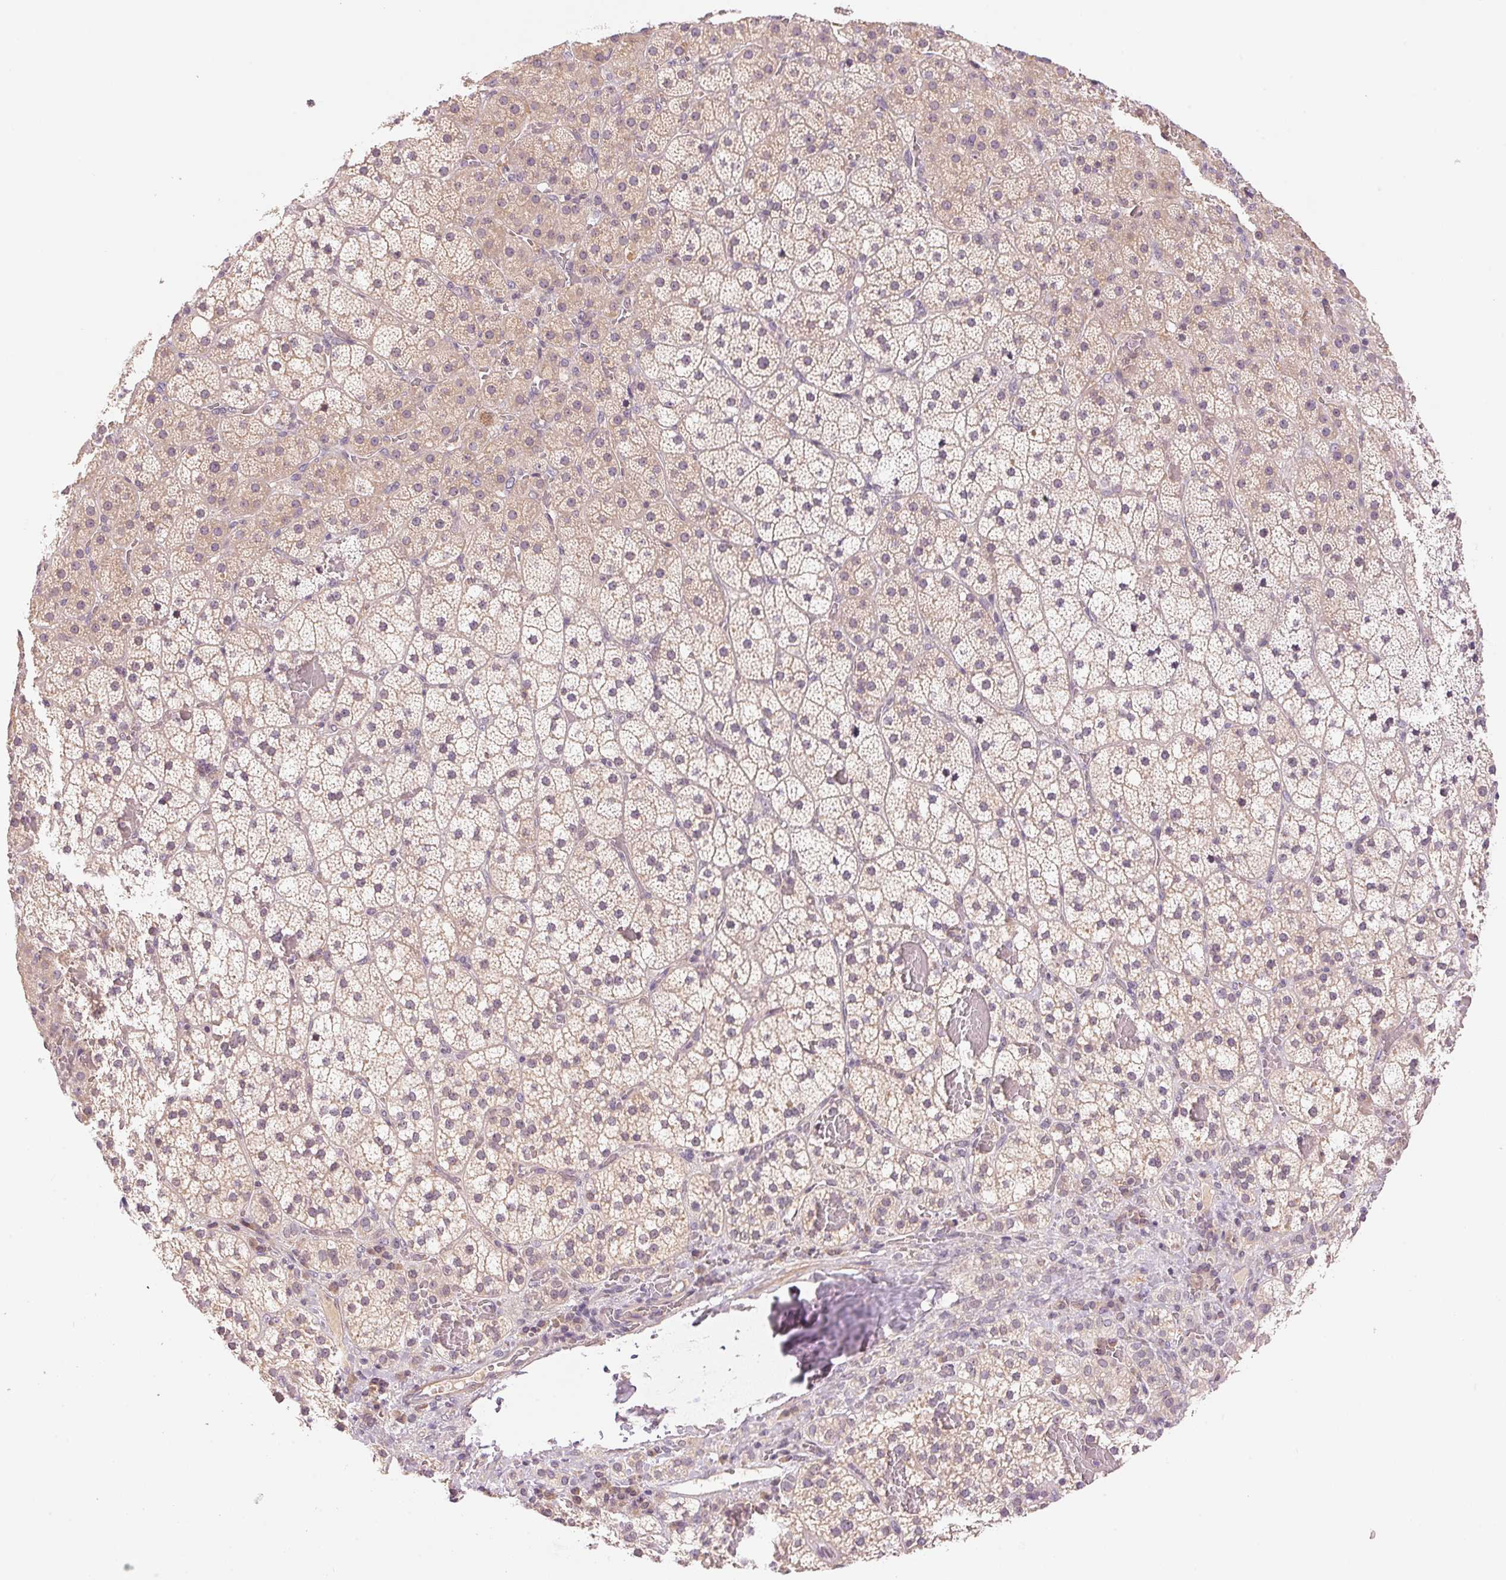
{"staining": {"intensity": "weak", "quantity": "<25%", "location": "cytoplasmic/membranous"}, "tissue": "adrenal gland", "cell_type": "Glandular cells", "image_type": "normal", "snomed": [{"axis": "morphology", "description": "Normal tissue, NOS"}, {"axis": "topography", "description": "Adrenal gland"}], "caption": "High magnification brightfield microscopy of normal adrenal gland stained with DAB (3,3'-diaminobenzidine) (brown) and counterstained with hematoxylin (blue): glandular cells show no significant expression.", "gene": "BNIP5", "patient": {"sex": "male", "age": 53}}